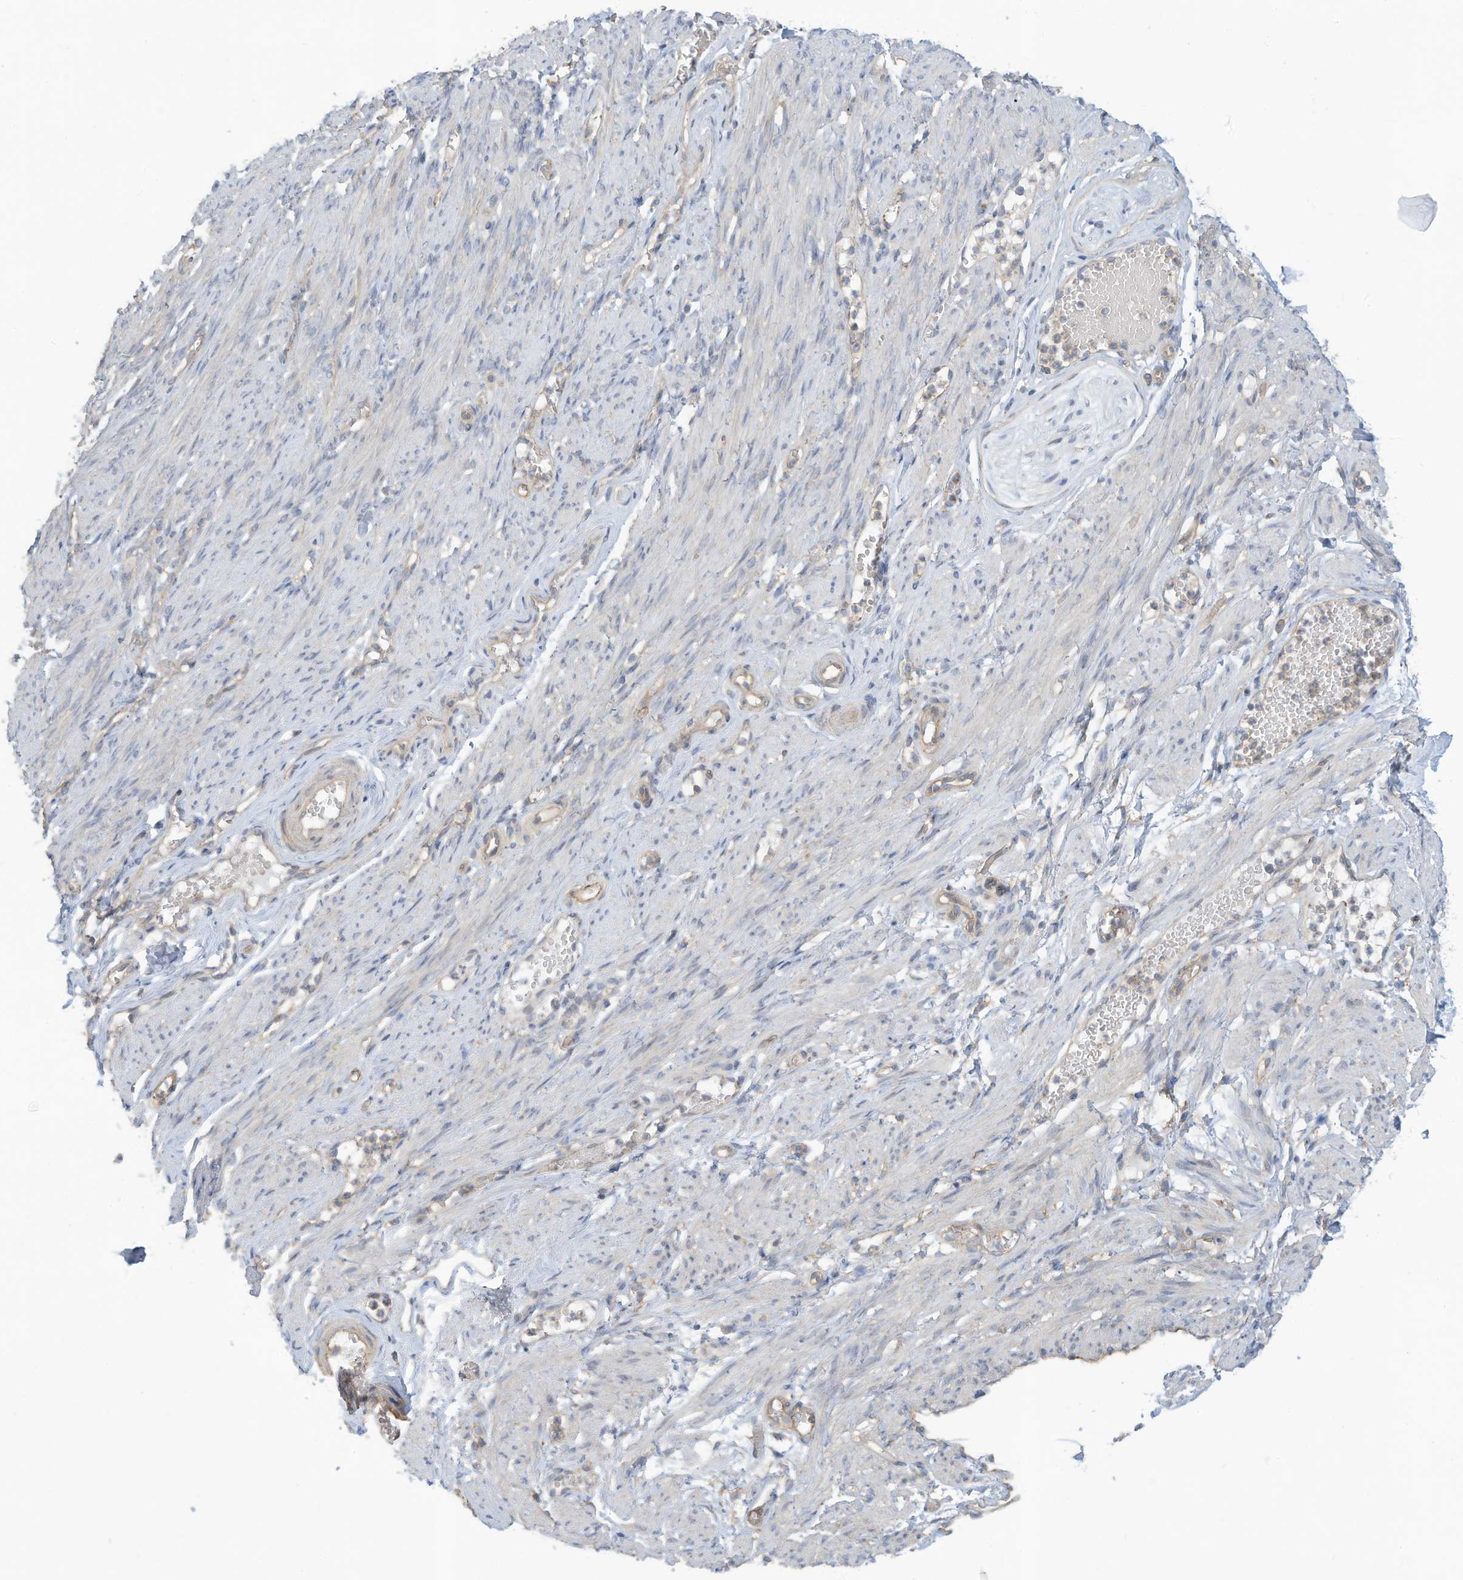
{"staining": {"intensity": "negative", "quantity": "none", "location": "none"}, "tissue": "adipose tissue", "cell_type": "Adipocytes", "image_type": "normal", "snomed": [{"axis": "morphology", "description": "Normal tissue, NOS"}, {"axis": "topography", "description": "Smooth muscle"}, {"axis": "topography", "description": "Peripheral nerve tissue"}], "caption": "The micrograph demonstrates no significant expression in adipocytes of adipose tissue.", "gene": "ADAT2", "patient": {"sex": "female", "age": 39}}